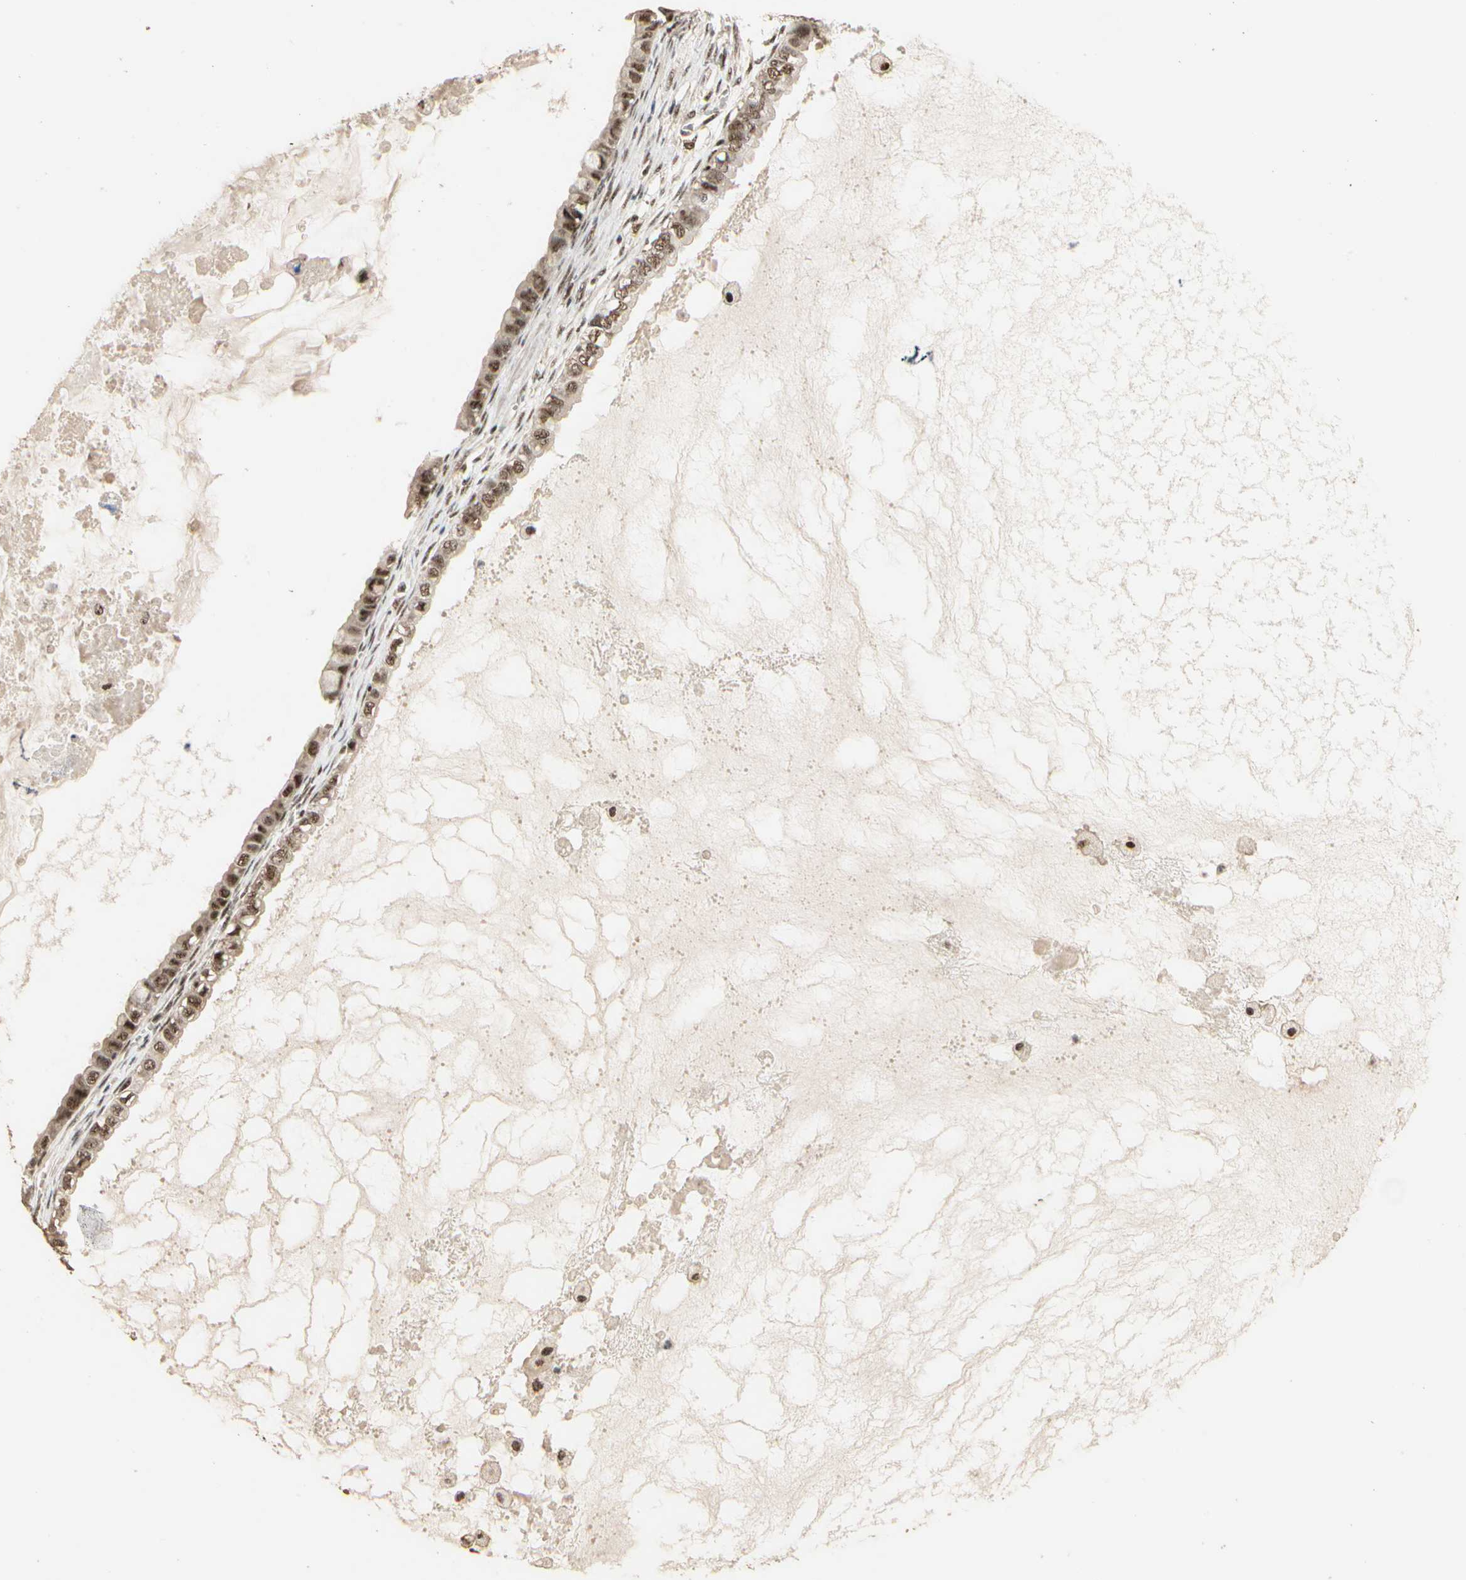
{"staining": {"intensity": "moderate", "quantity": ">75%", "location": "nuclear"}, "tissue": "ovarian cancer", "cell_type": "Tumor cells", "image_type": "cancer", "snomed": [{"axis": "morphology", "description": "Cystadenocarcinoma, mucinous, NOS"}, {"axis": "topography", "description": "Ovary"}], "caption": "This image demonstrates immunohistochemistry staining of ovarian cancer (mucinous cystadenocarcinoma), with medium moderate nuclear positivity in approximately >75% of tumor cells.", "gene": "RBM25", "patient": {"sex": "female", "age": 80}}